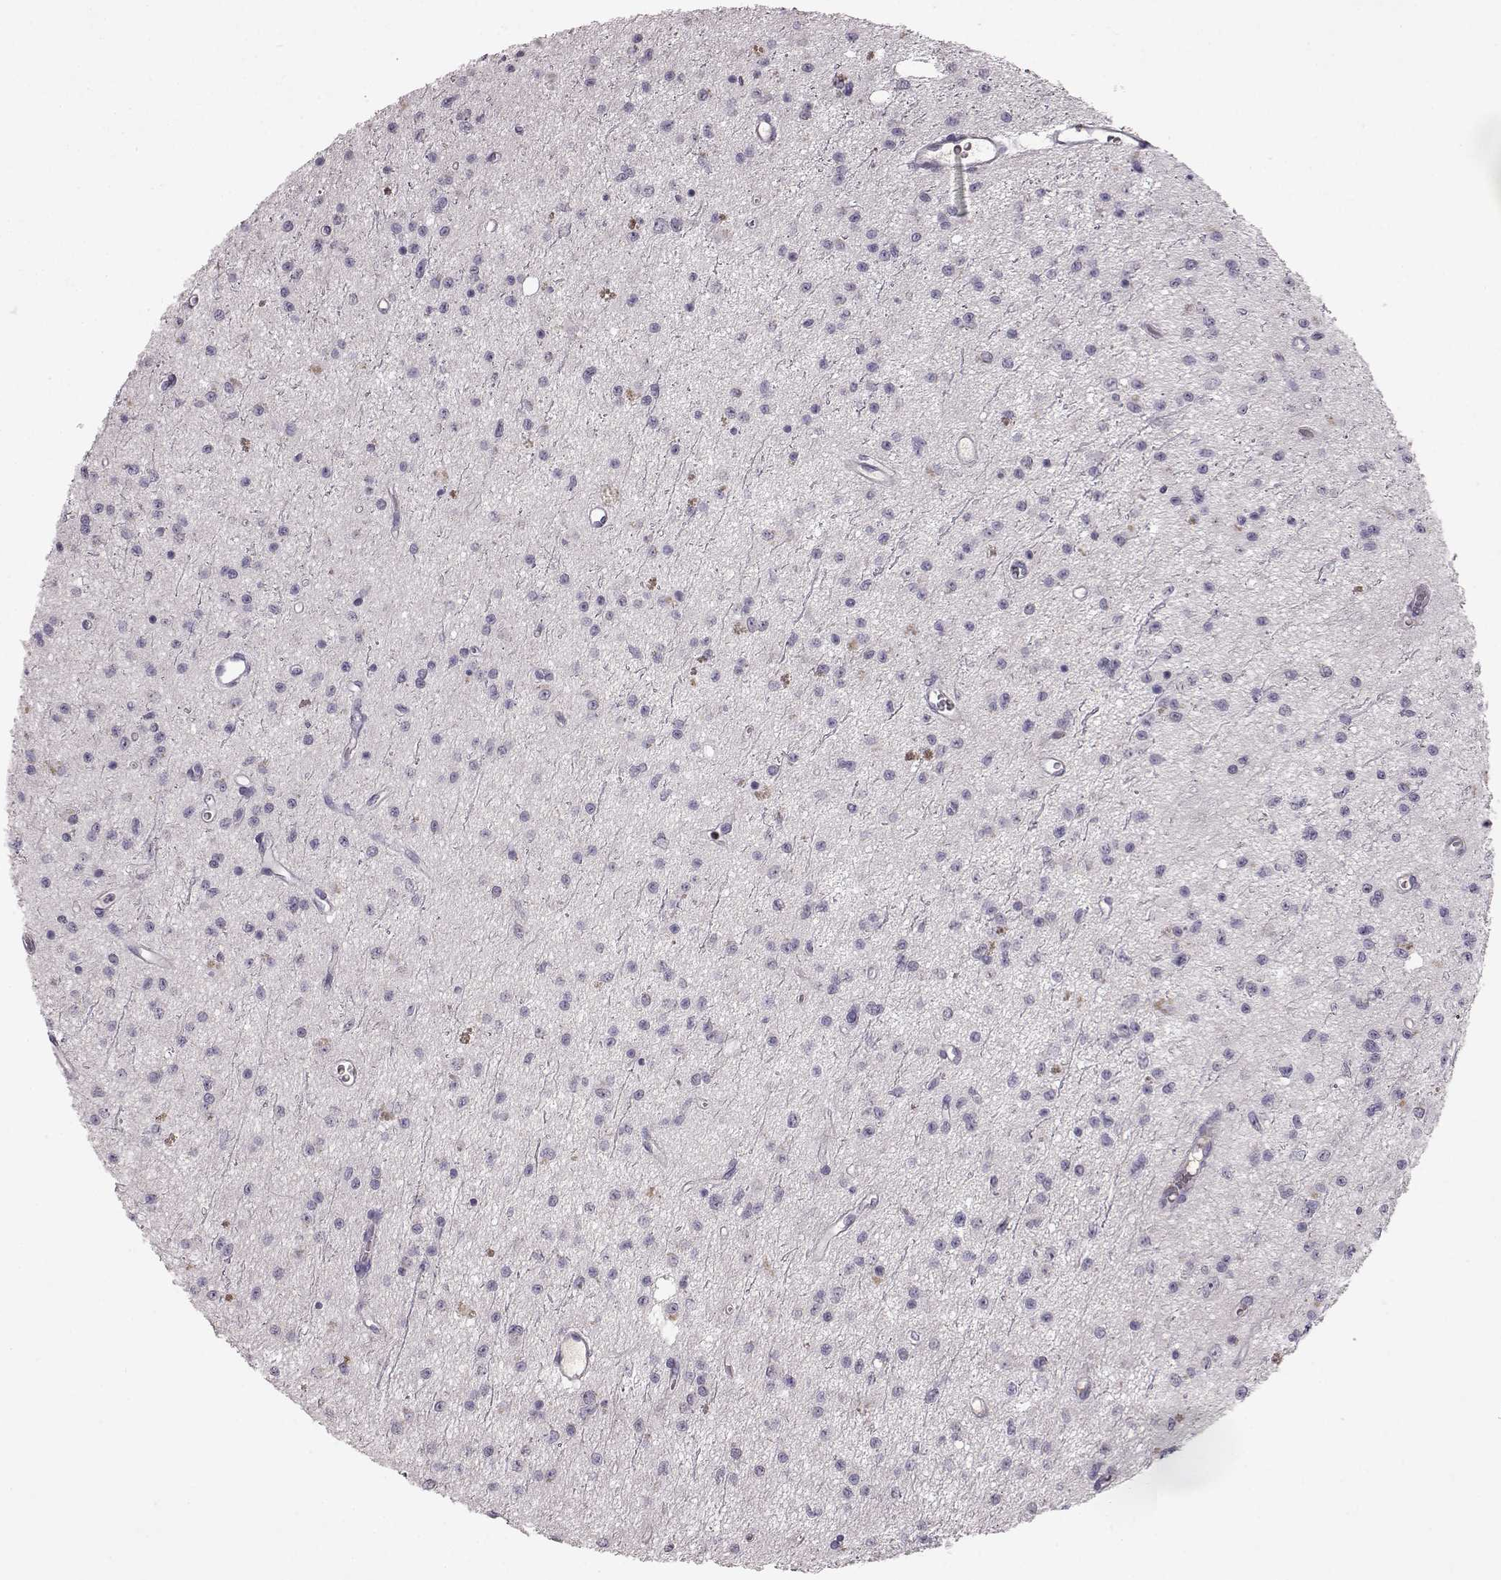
{"staining": {"intensity": "negative", "quantity": "none", "location": "none"}, "tissue": "glioma", "cell_type": "Tumor cells", "image_type": "cancer", "snomed": [{"axis": "morphology", "description": "Glioma, malignant, Low grade"}, {"axis": "topography", "description": "Brain"}], "caption": "DAB (3,3'-diaminobenzidine) immunohistochemical staining of malignant glioma (low-grade) shows no significant positivity in tumor cells. (DAB (3,3'-diaminobenzidine) IHC visualized using brightfield microscopy, high magnification).", "gene": "SPAG17", "patient": {"sex": "female", "age": 45}}